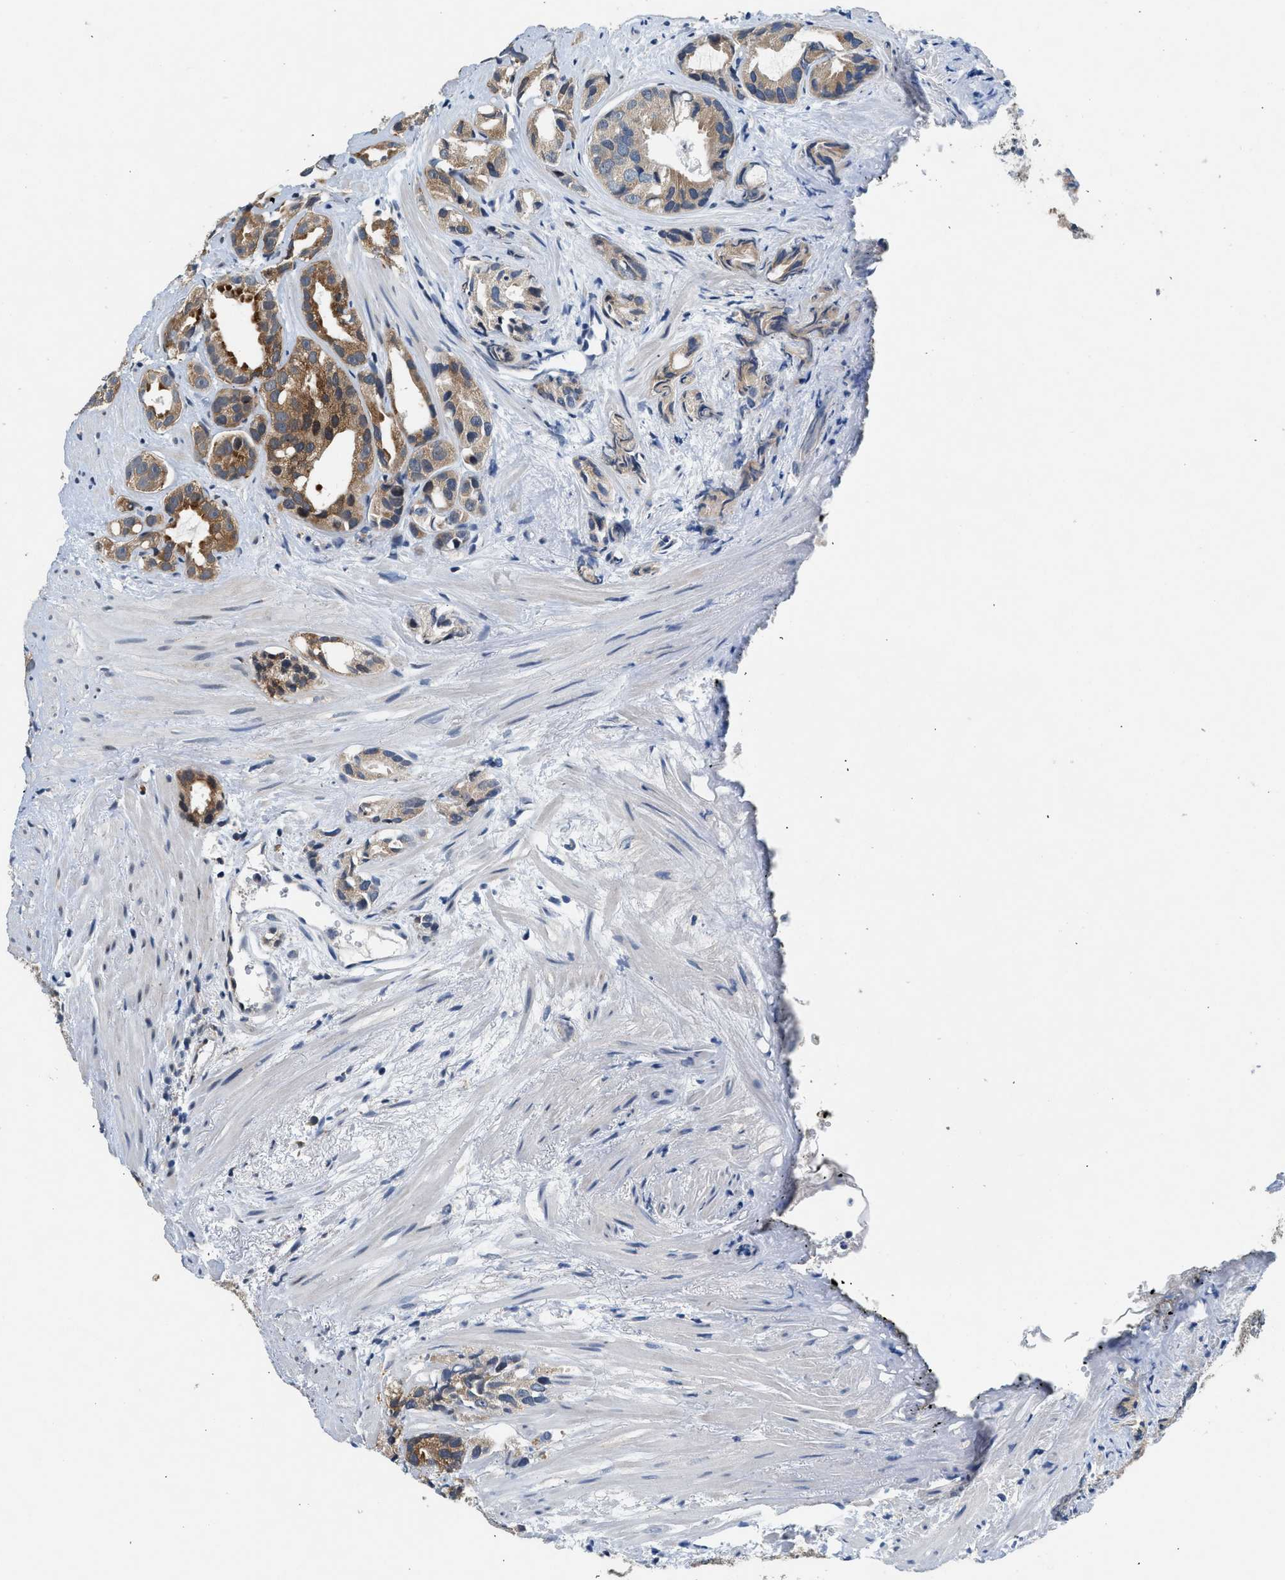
{"staining": {"intensity": "moderate", "quantity": ">75%", "location": "cytoplasmic/membranous"}, "tissue": "prostate cancer", "cell_type": "Tumor cells", "image_type": "cancer", "snomed": [{"axis": "morphology", "description": "Adenocarcinoma, Low grade"}, {"axis": "topography", "description": "Prostate"}], "caption": "Immunohistochemistry of adenocarcinoma (low-grade) (prostate) displays medium levels of moderate cytoplasmic/membranous staining in approximately >75% of tumor cells. Using DAB (3,3'-diaminobenzidine) (brown) and hematoxylin (blue) stains, captured at high magnification using brightfield microscopy.", "gene": "PA2G4", "patient": {"sex": "male", "age": 89}}